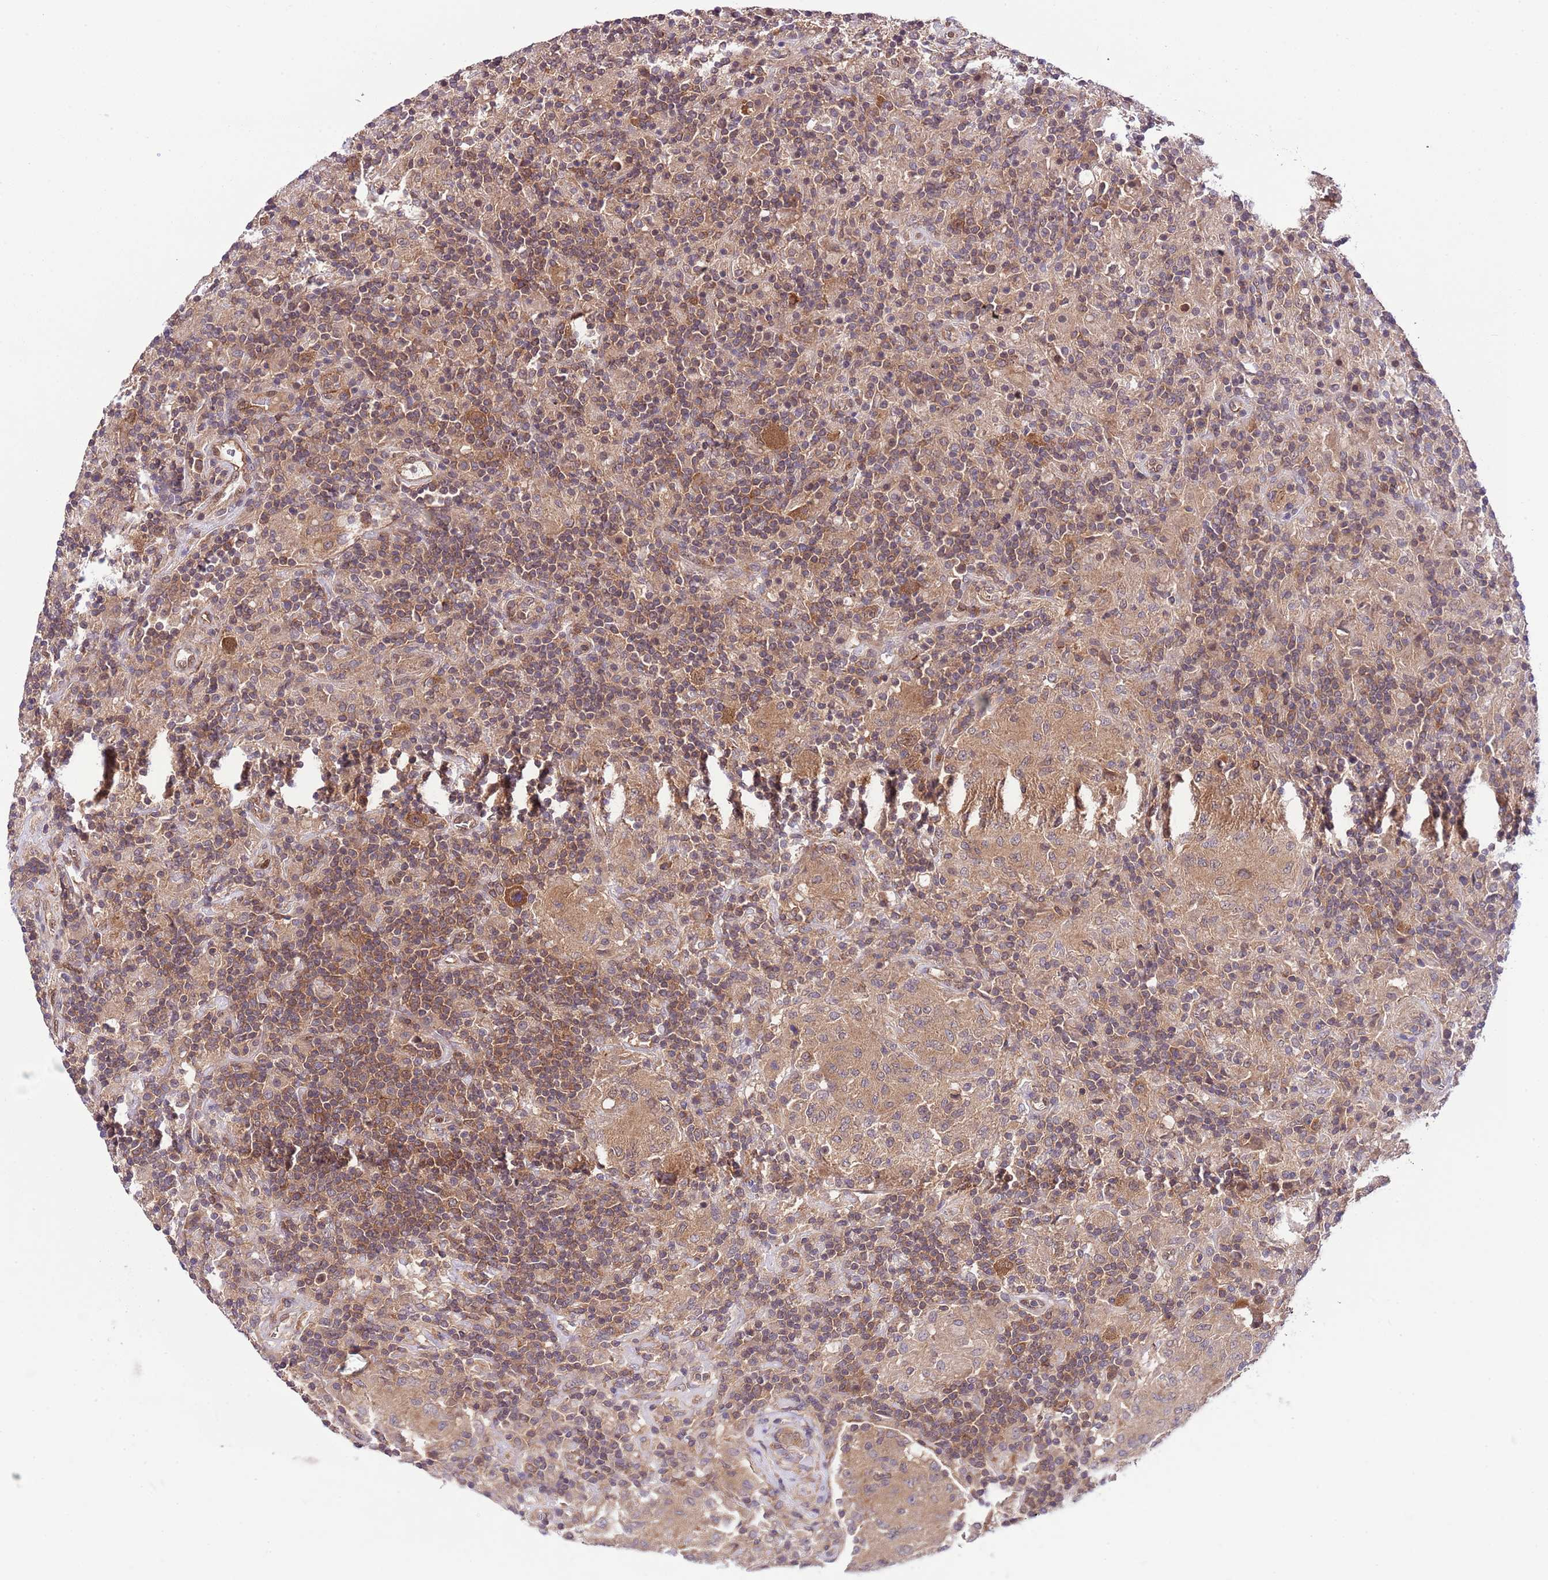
{"staining": {"intensity": "moderate", "quantity": ">75%", "location": "cytoplasmic/membranous,nuclear"}, "tissue": "lymphoma", "cell_type": "Tumor cells", "image_type": "cancer", "snomed": [{"axis": "morphology", "description": "Hodgkin's disease, NOS"}, {"axis": "topography", "description": "Lymph node"}], "caption": "This image exhibits IHC staining of Hodgkin's disease, with medium moderate cytoplasmic/membranous and nuclear expression in about >75% of tumor cells.", "gene": "DONSON", "patient": {"sex": "male", "age": 70}}